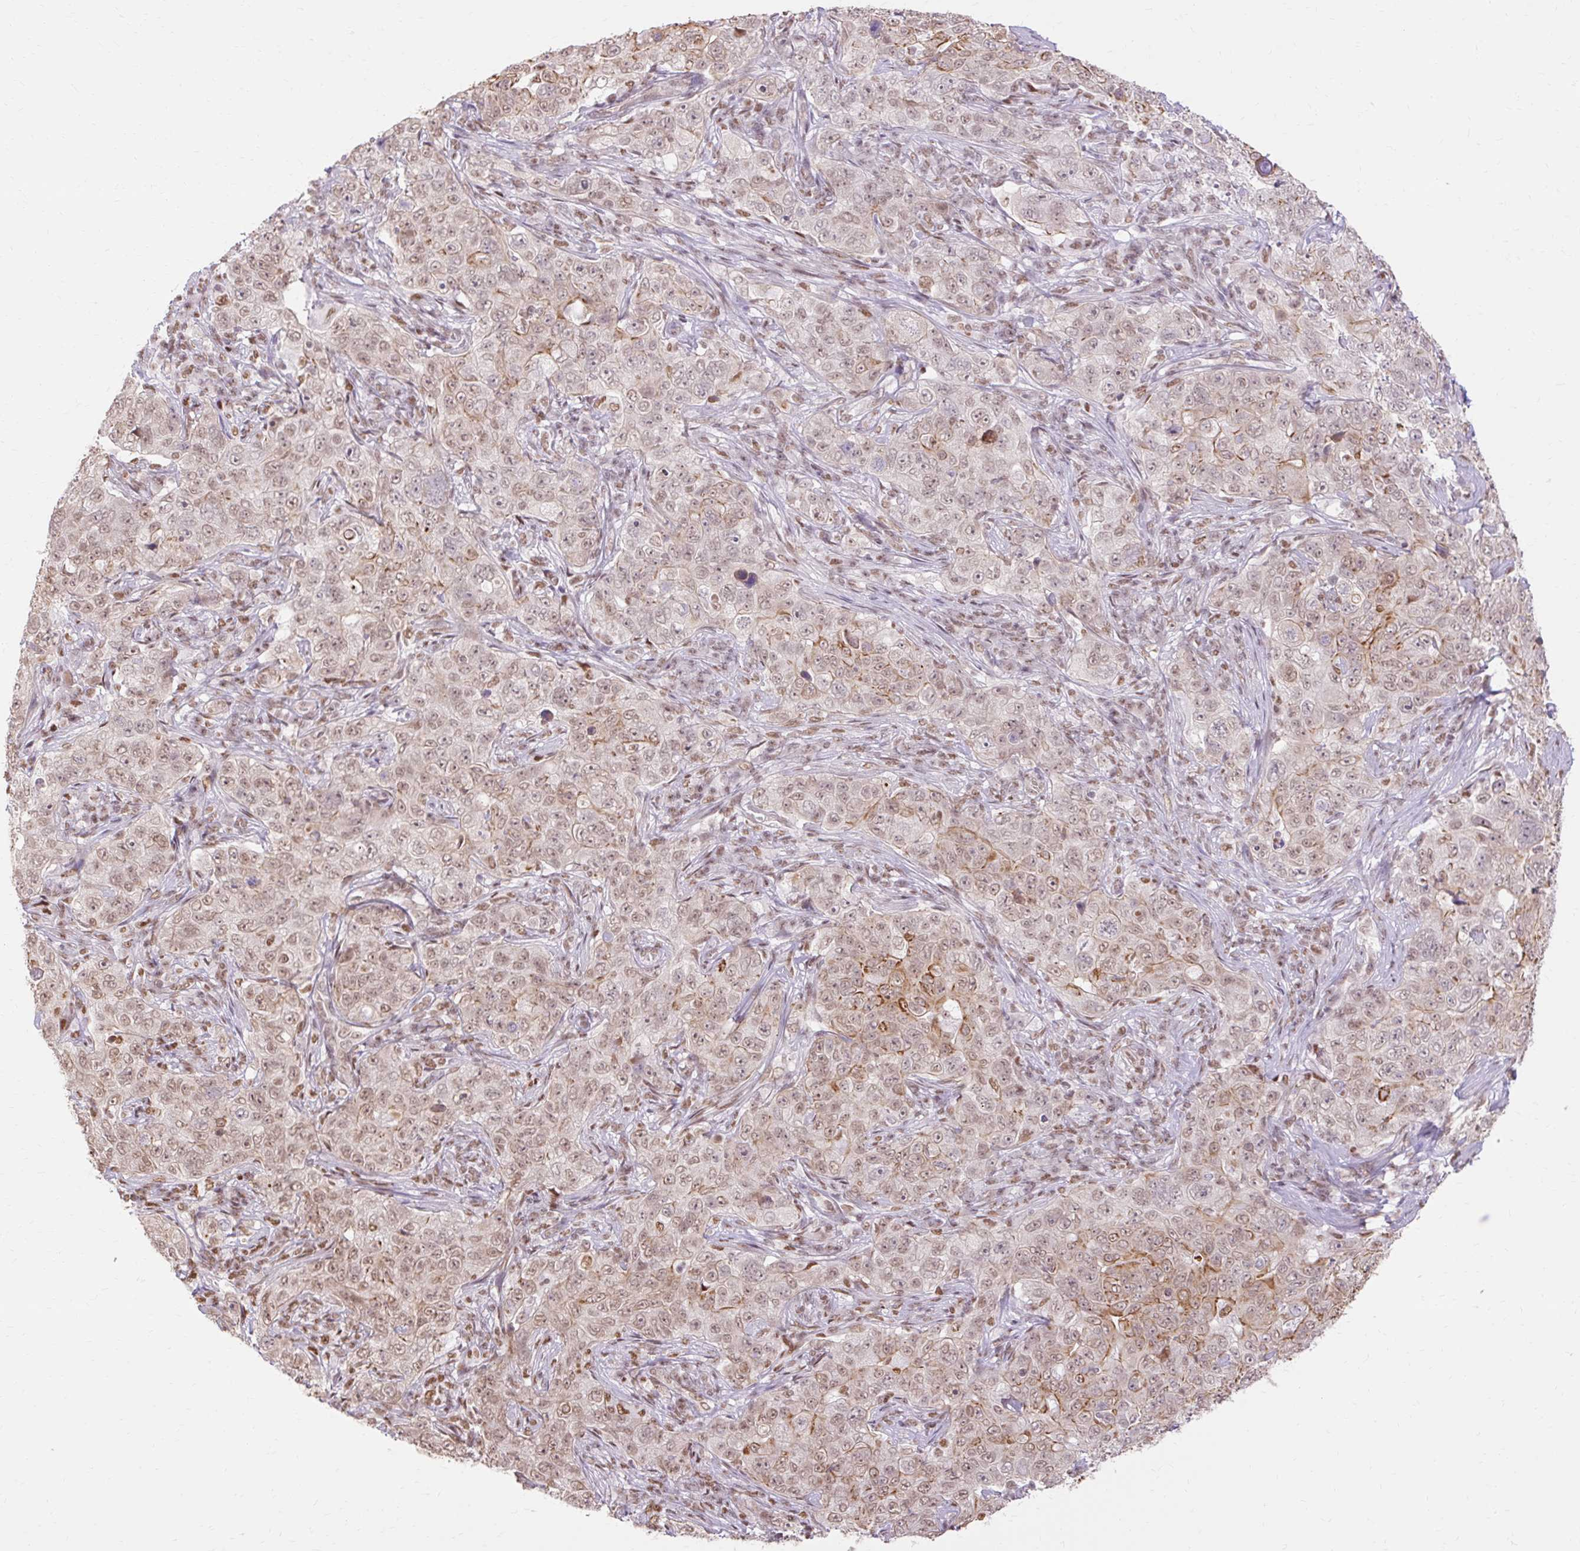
{"staining": {"intensity": "moderate", "quantity": ">75%", "location": "cytoplasmic/membranous,nuclear"}, "tissue": "pancreatic cancer", "cell_type": "Tumor cells", "image_type": "cancer", "snomed": [{"axis": "morphology", "description": "Adenocarcinoma, NOS"}, {"axis": "topography", "description": "Pancreas"}], "caption": "Brown immunohistochemical staining in human adenocarcinoma (pancreatic) displays moderate cytoplasmic/membranous and nuclear expression in approximately >75% of tumor cells. Nuclei are stained in blue.", "gene": "NPIPB12", "patient": {"sex": "male", "age": 68}}